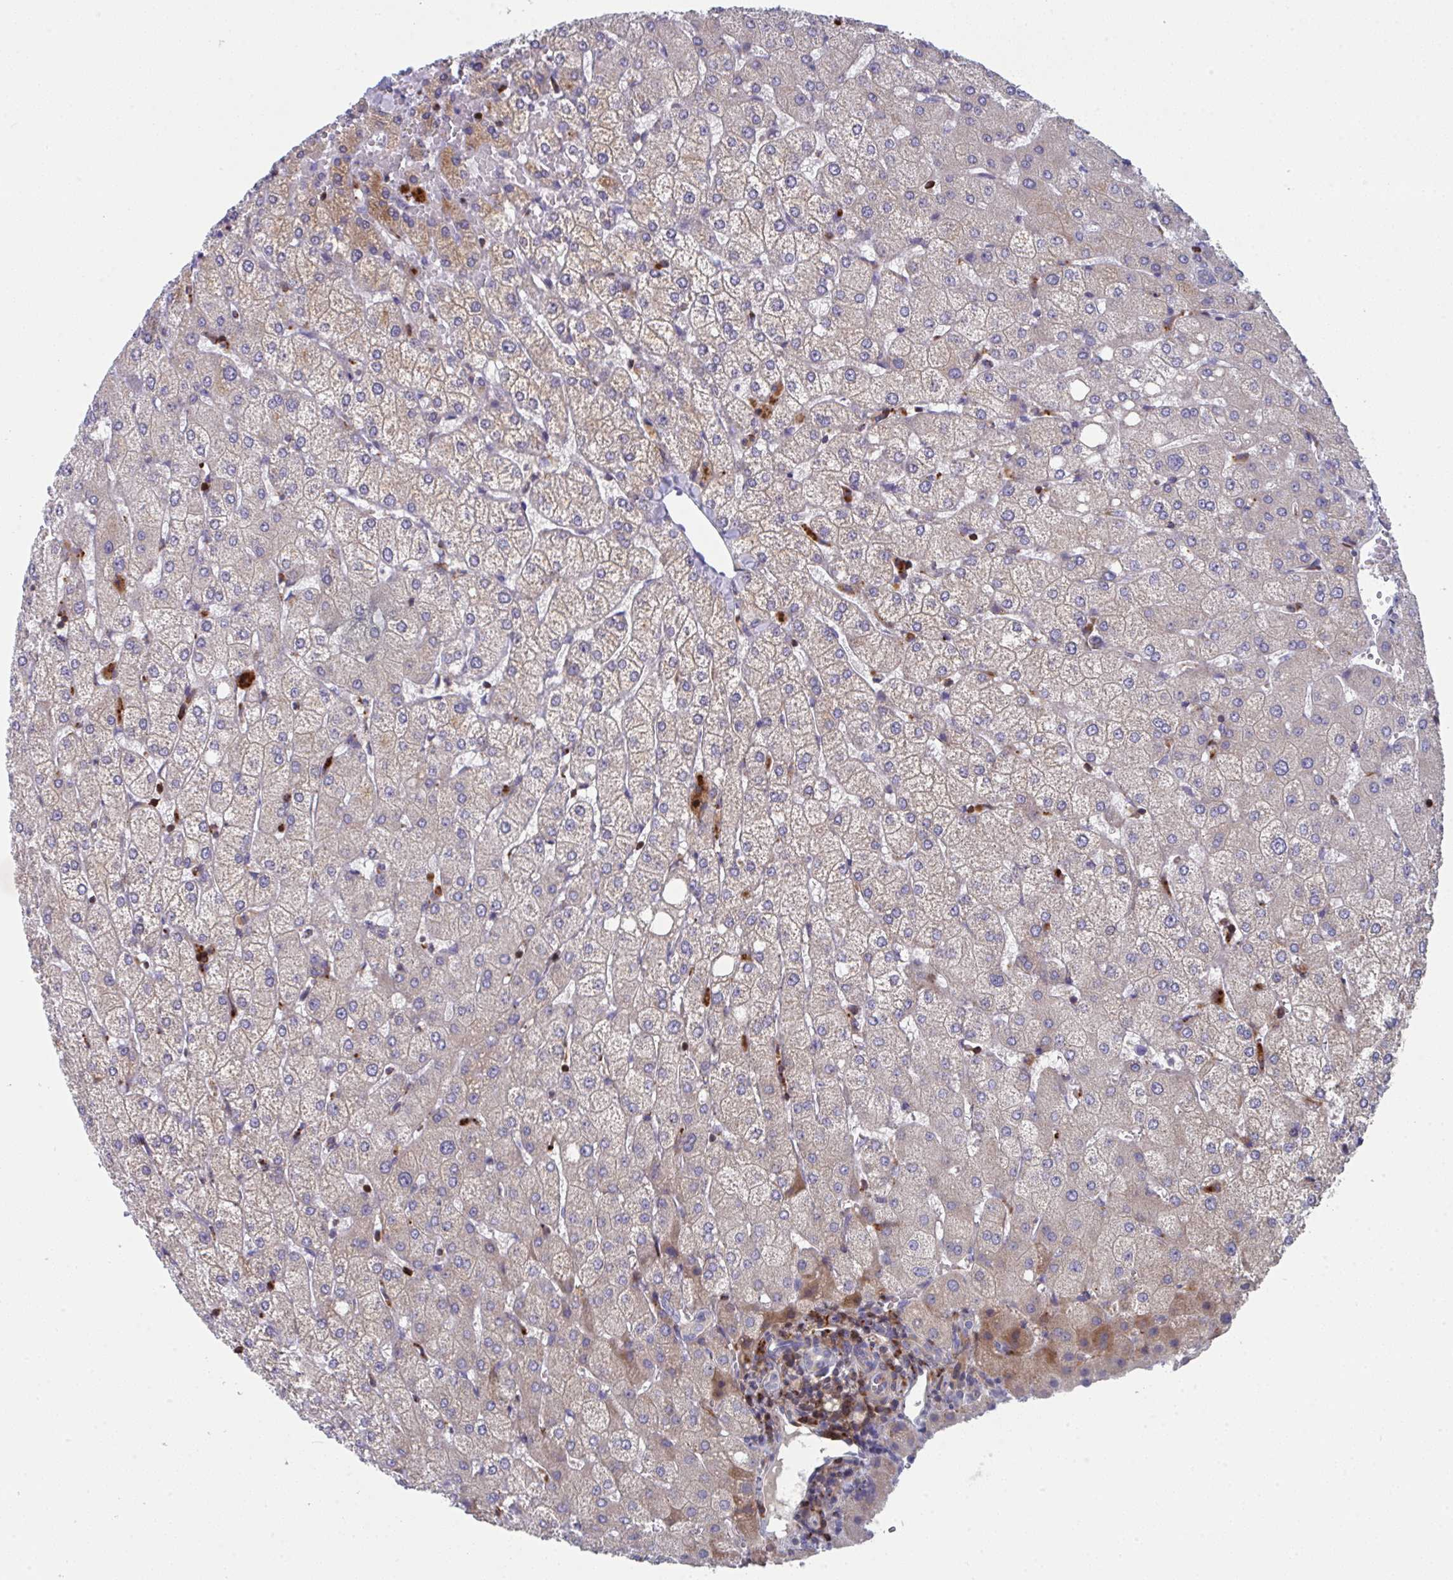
{"staining": {"intensity": "negative", "quantity": "none", "location": "none"}, "tissue": "liver", "cell_type": "Cholangiocytes", "image_type": "normal", "snomed": [{"axis": "morphology", "description": "Normal tissue, NOS"}, {"axis": "topography", "description": "Liver"}], "caption": "This is a image of immunohistochemistry staining of benign liver, which shows no expression in cholangiocytes.", "gene": "AOC2", "patient": {"sex": "female", "age": 54}}